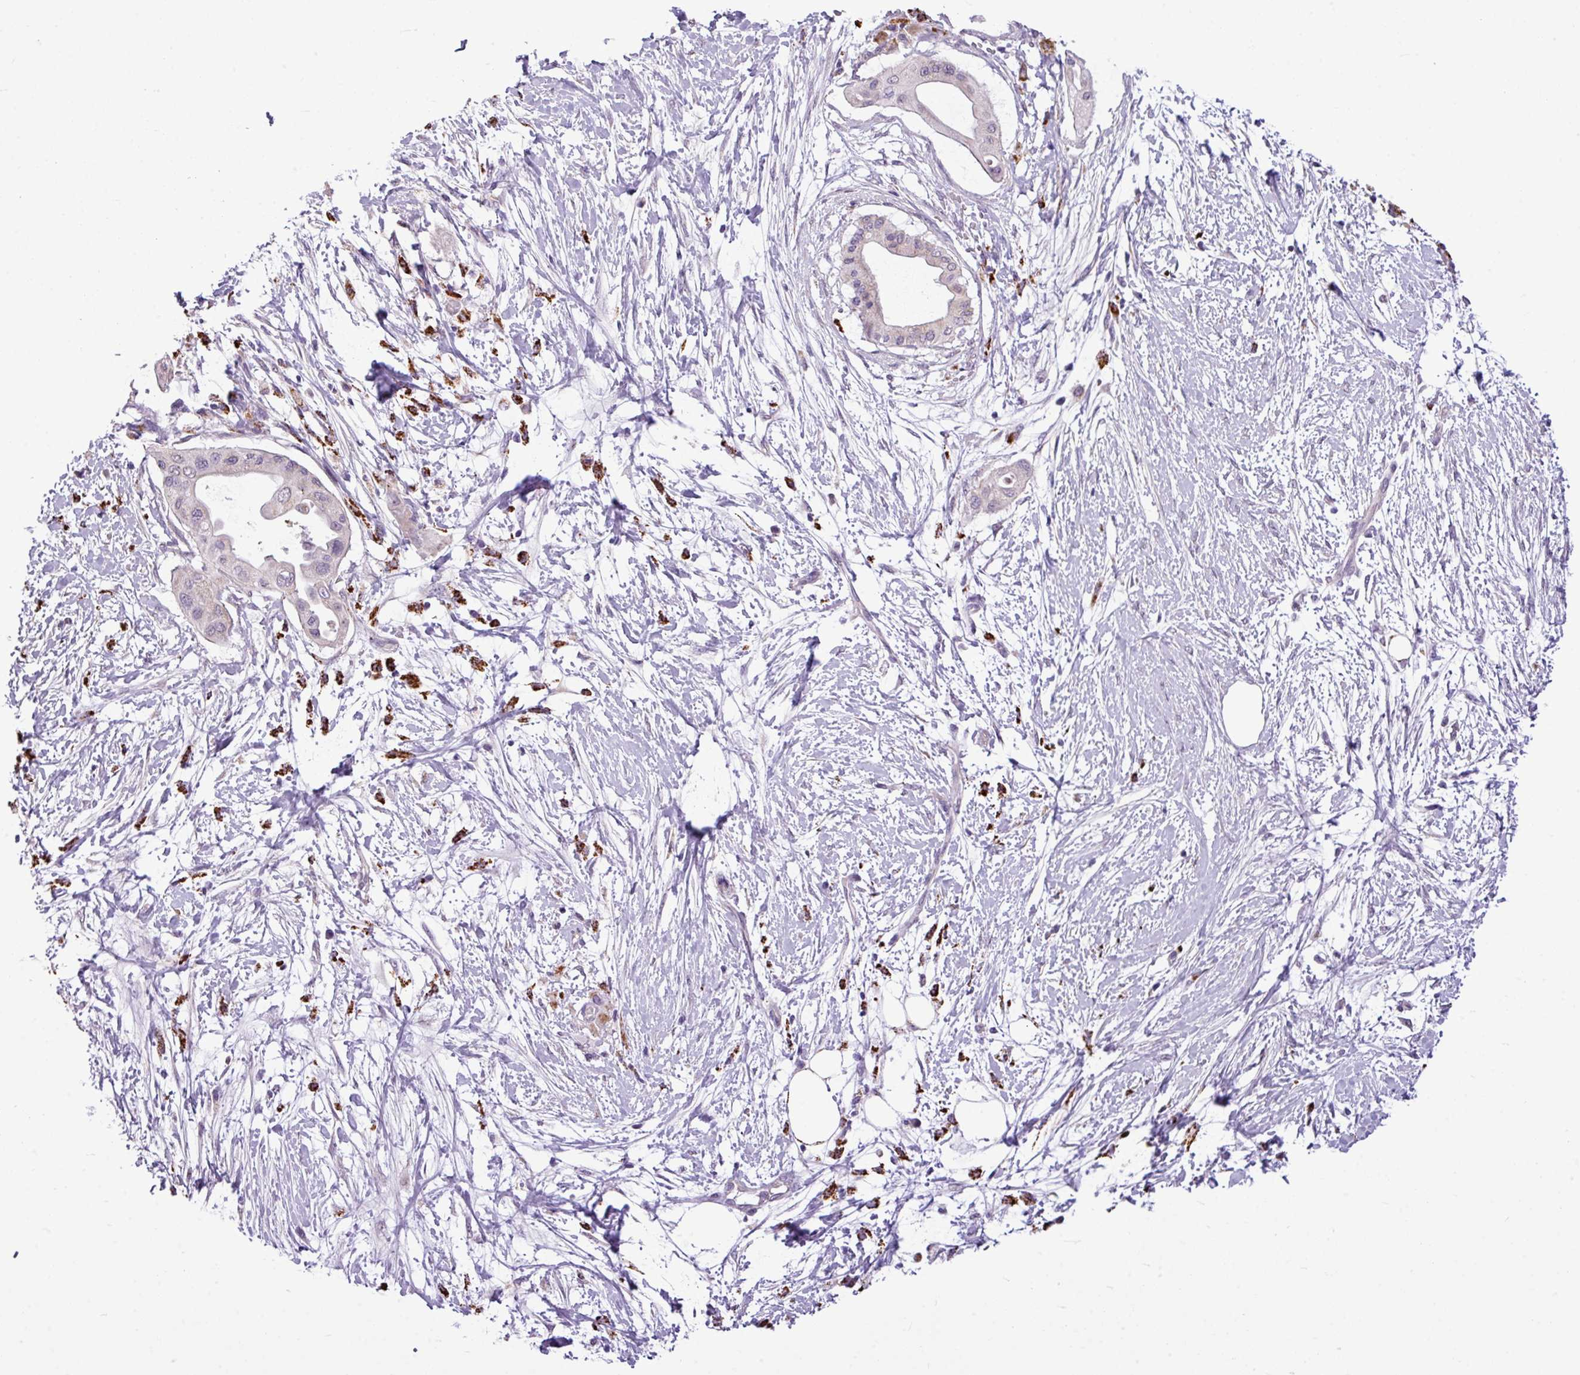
{"staining": {"intensity": "negative", "quantity": "none", "location": "none"}, "tissue": "pancreatic cancer", "cell_type": "Tumor cells", "image_type": "cancer", "snomed": [{"axis": "morphology", "description": "Adenocarcinoma, NOS"}, {"axis": "topography", "description": "Pancreas"}], "caption": "DAB (3,3'-diaminobenzidine) immunohistochemical staining of adenocarcinoma (pancreatic) shows no significant positivity in tumor cells.", "gene": "ALDH2", "patient": {"sex": "male", "age": 68}}